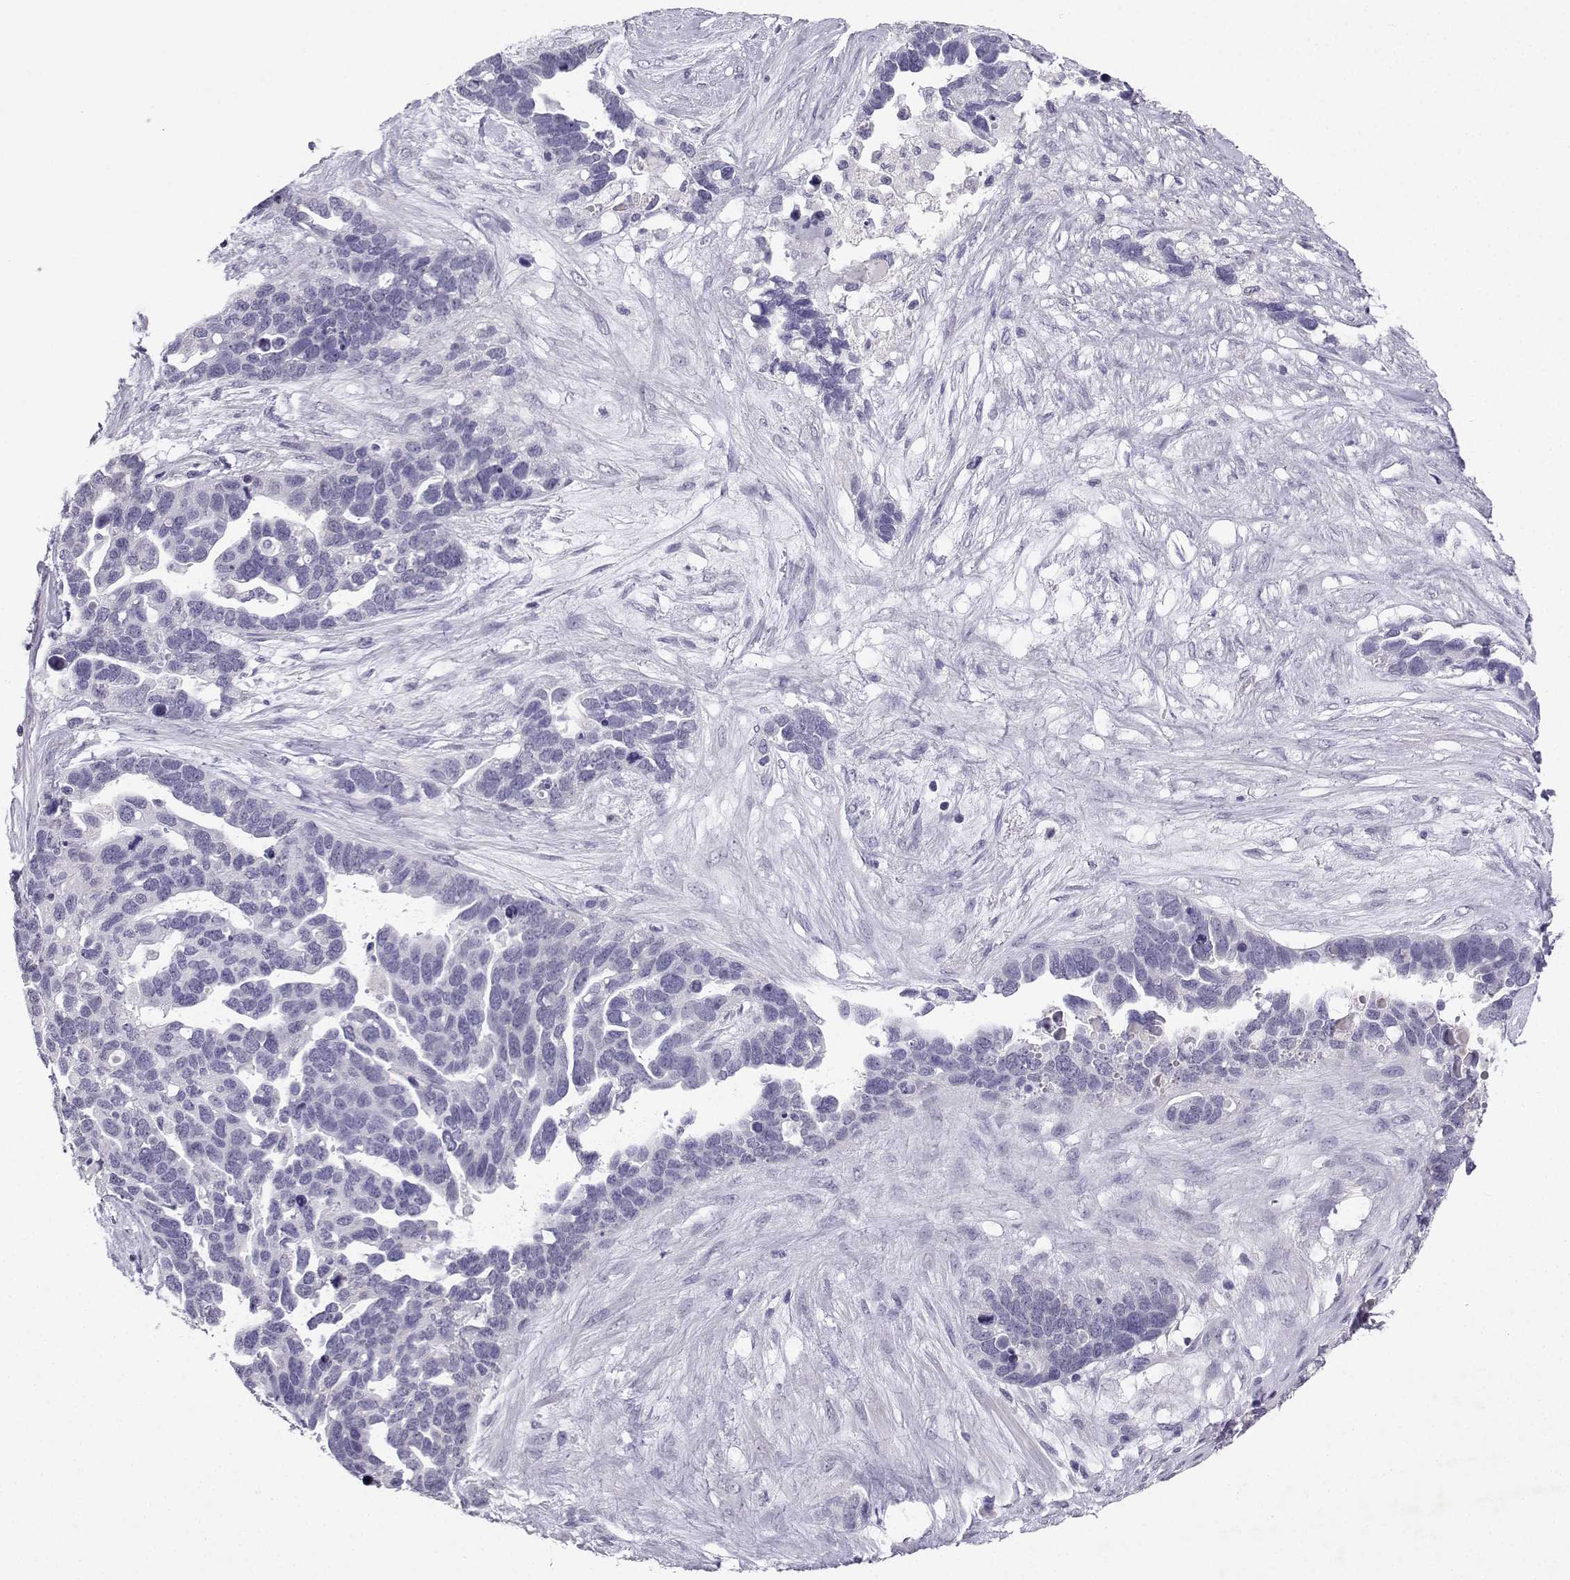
{"staining": {"intensity": "negative", "quantity": "none", "location": "none"}, "tissue": "ovarian cancer", "cell_type": "Tumor cells", "image_type": "cancer", "snomed": [{"axis": "morphology", "description": "Cystadenocarcinoma, serous, NOS"}, {"axis": "topography", "description": "Ovary"}], "caption": "The micrograph demonstrates no significant expression in tumor cells of ovarian serous cystadenocarcinoma.", "gene": "TBR1", "patient": {"sex": "female", "age": 54}}